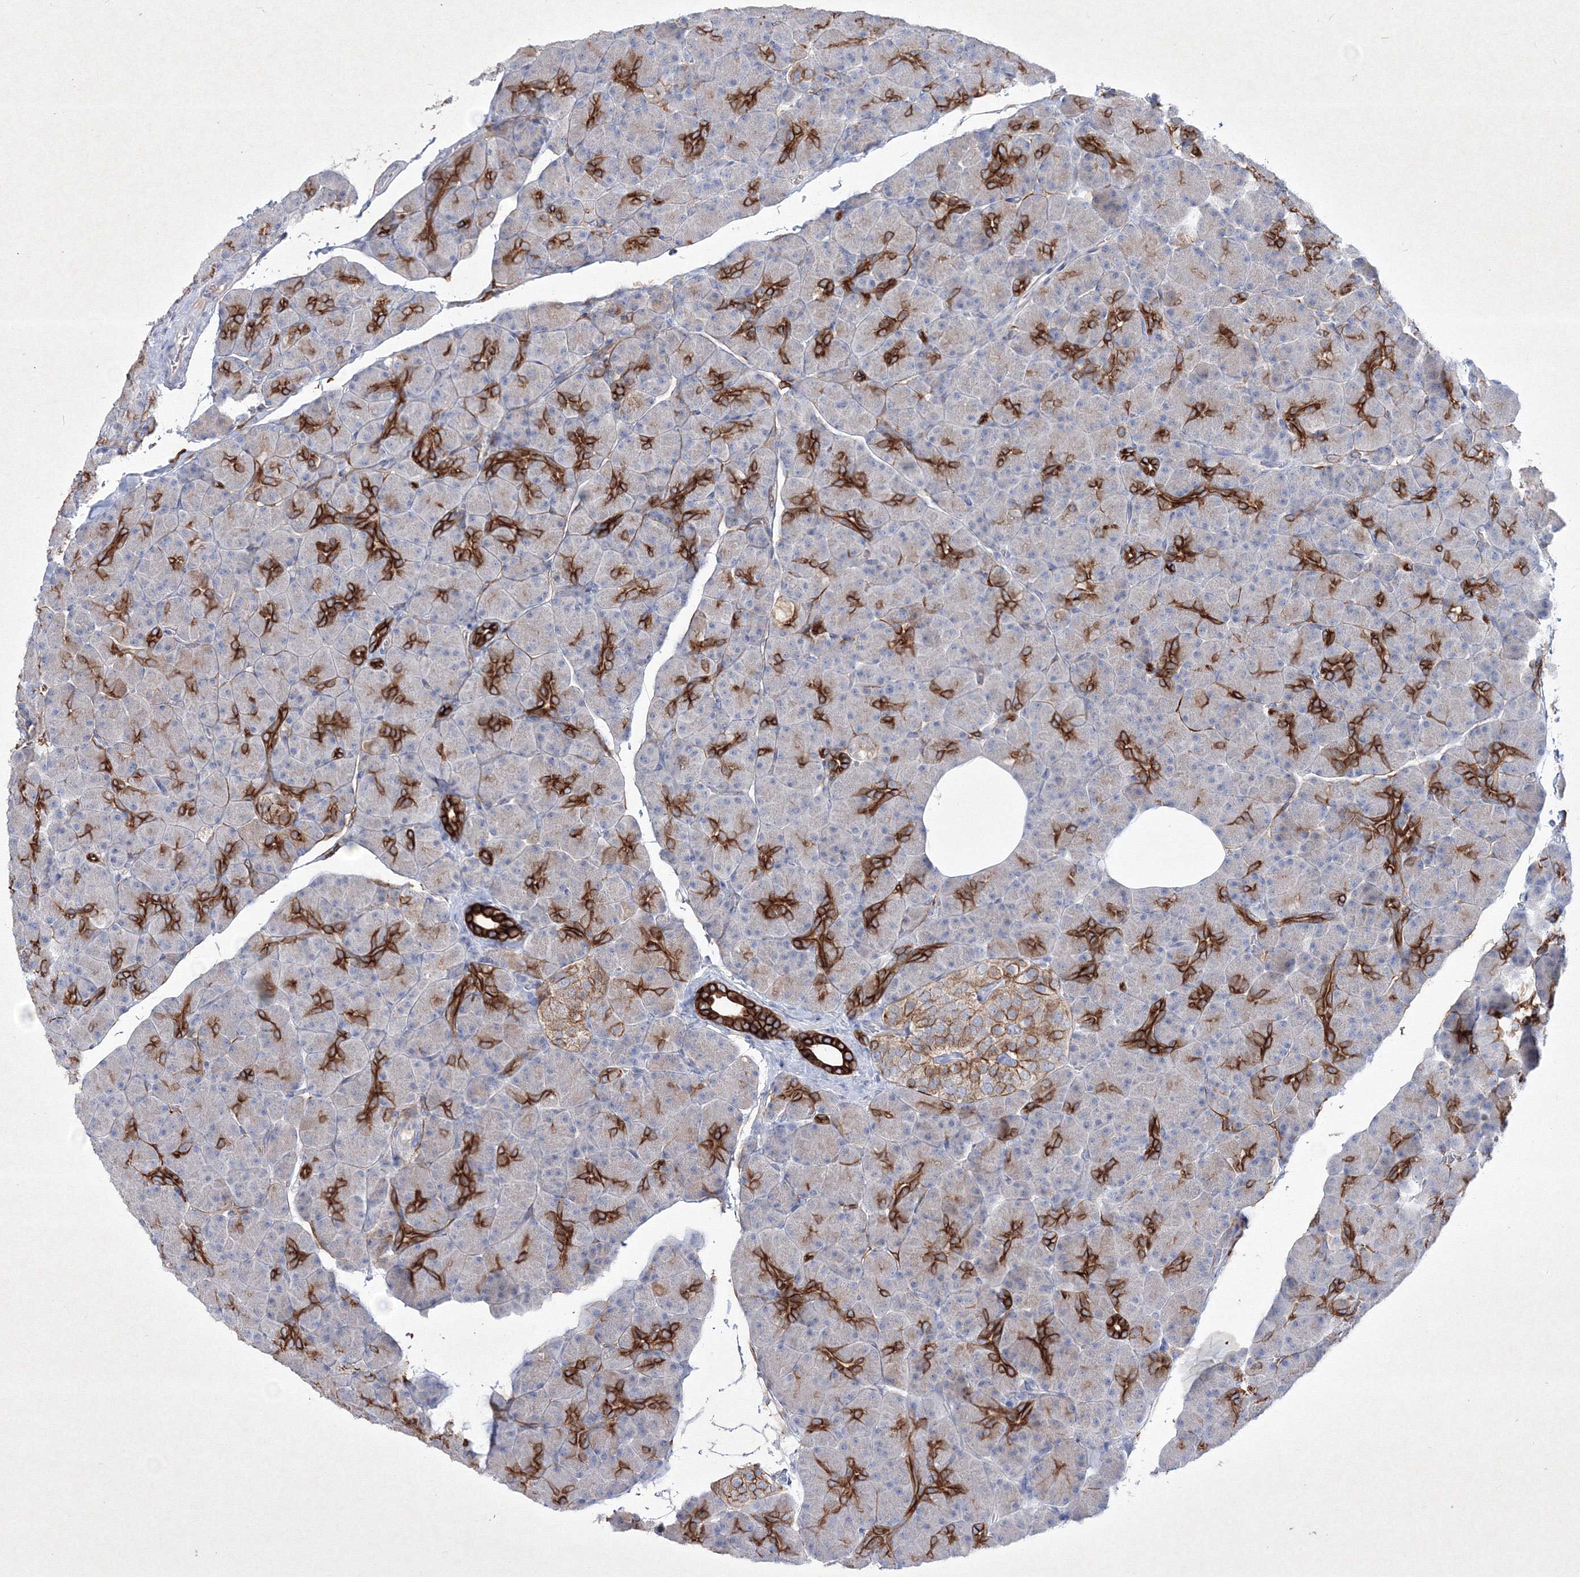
{"staining": {"intensity": "strong", "quantity": "25%-75%", "location": "cytoplasmic/membranous"}, "tissue": "pancreas", "cell_type": "Exocrine glandular cells", "image_type": "normal", "snomed": [{"axis": "morphology", "description": "Normal tissue, NOS"}, {"axis": "topography", "description": "Pancreas"}], "caption": "IHC photomicrograph of benign pancreas: pancreas stained using IHC demonstrates high levels of strong protein expression localized specifically in the cytoplasmic/membranous of exocrine glandular cells, appearing as a cytoplasmic/membranous brown color.", "gene": "TMEM139", "patient": {"sex": "female", "age": 43}}